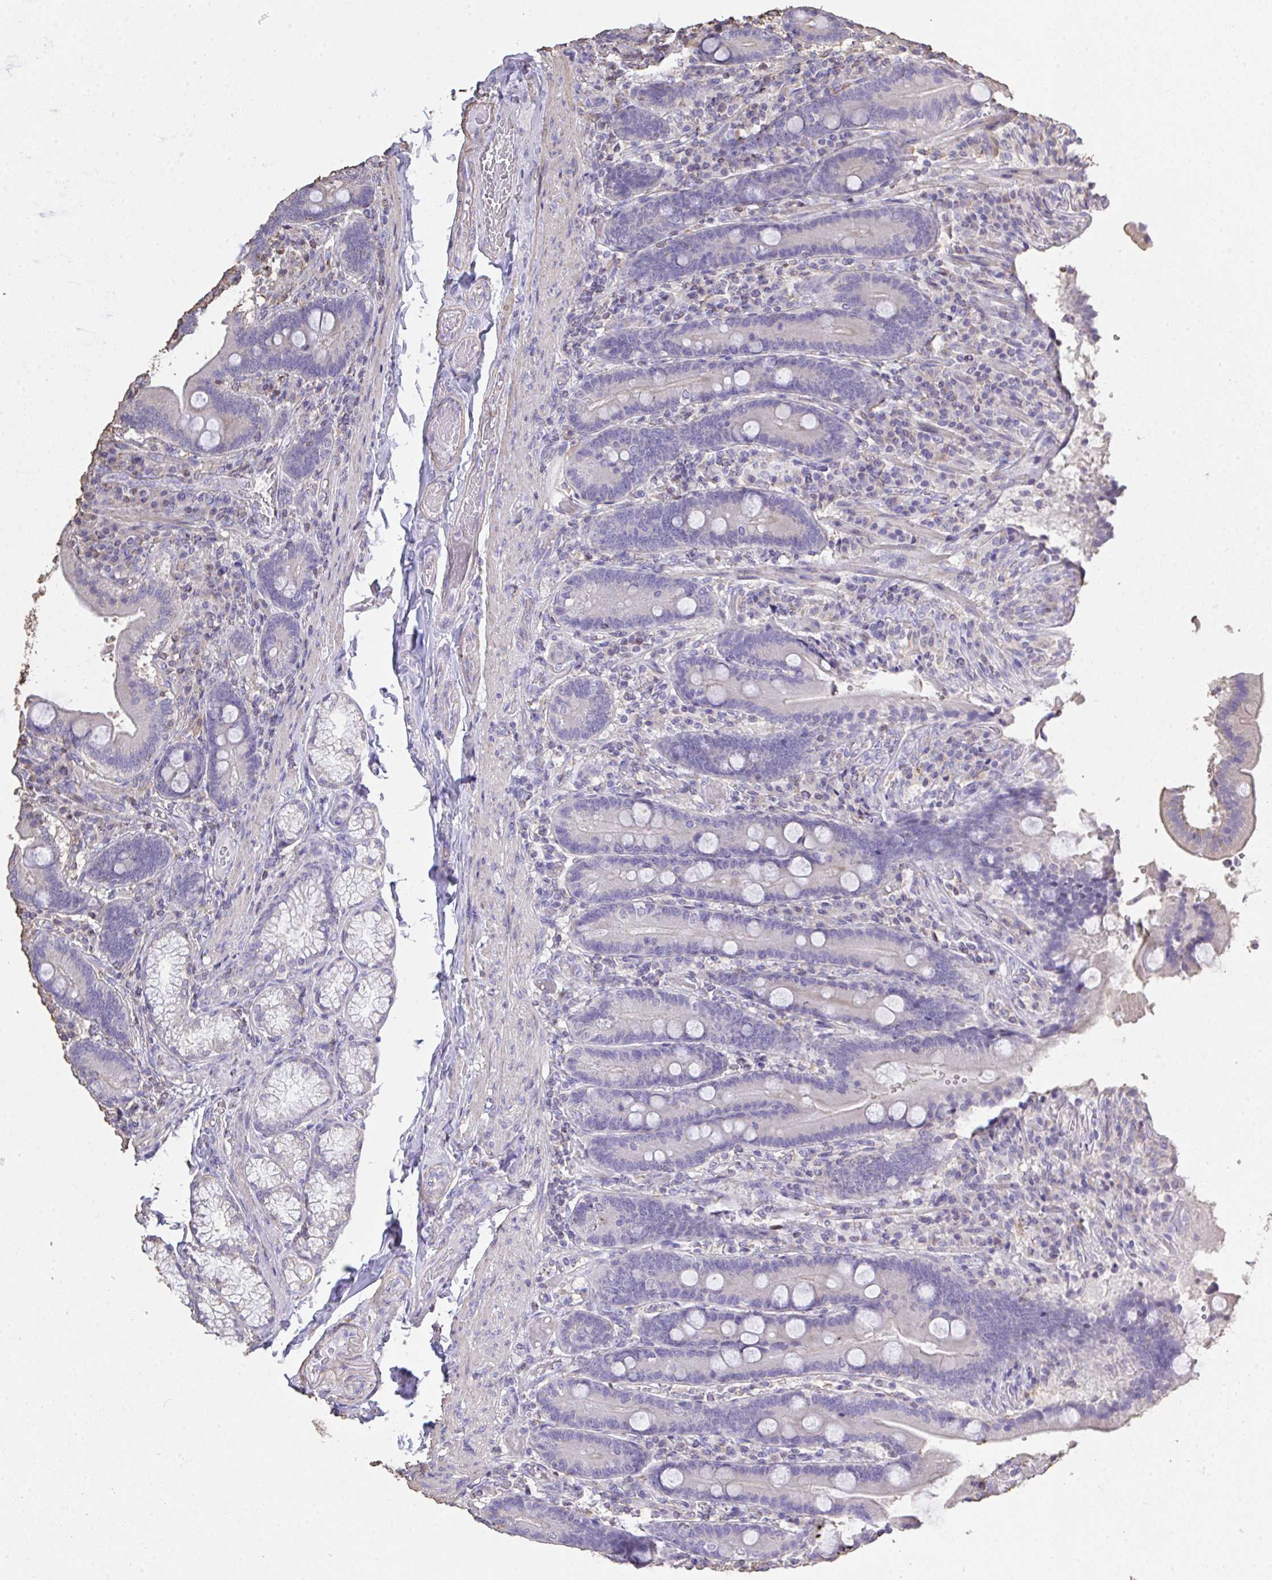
{"staining": {"intensity": "negative", "quantity": "none", "location": "none"}, "tissue": "duodenum", "cell_type": "Glandular cells", "image_type": "normal", "snomed": [{"axis": "morphology", "description": "Normal tissue, NOS"}, {"axis": "topography", "description": "Duodenum"}], "caption": "Immunohistochemistry (IHC) micrograph of normal duodenum stained for a protein (brown), which shows no positivity in glandular cells.", "gene": "IL23R", "patient": {"sex": "female", "age": 62}}